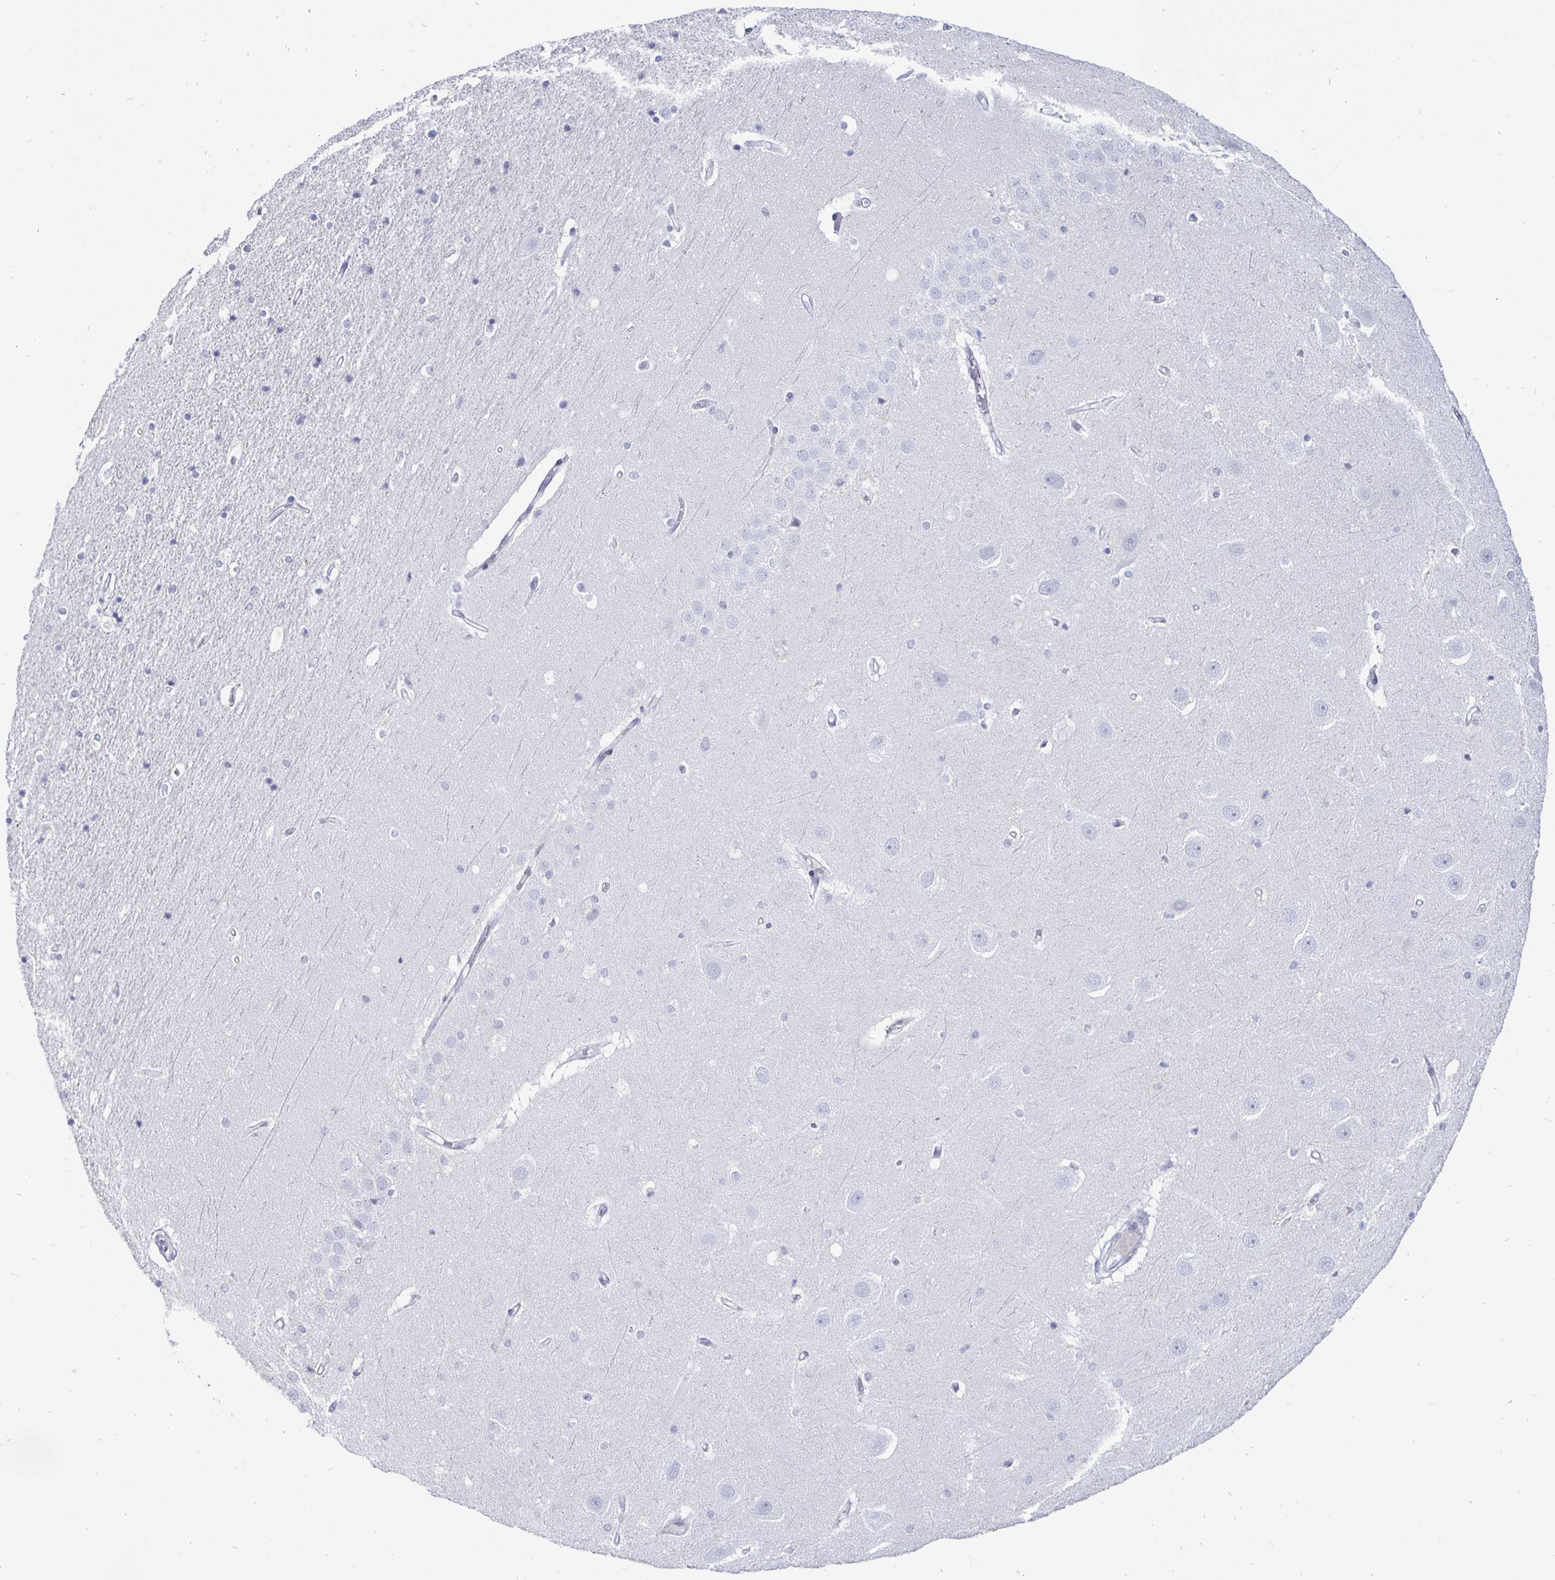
{"staining": {"intensity": "negative", "quantity": "none", "location": "none"}, "tissue": "hippocampus", "cell_type": "Glial cells", "image_type": "normal", "snomed": [{"axis": "morphology", "description": "Normal tissue, NOS"}, {"axis": "topography", "description": "Hippocampus"}], "caption": "High magnification brightfield microscopy of benign hippocampus stained with DAB (brown) and counterstained with hematoxylin (blue): glial cells show no significant positivity. (DAB (3,3'-diaminobenzidine) IHC with hematoxylin counter stain).", "gene": "OOSP2", "patient": {"sex": "male", "age": 63}}